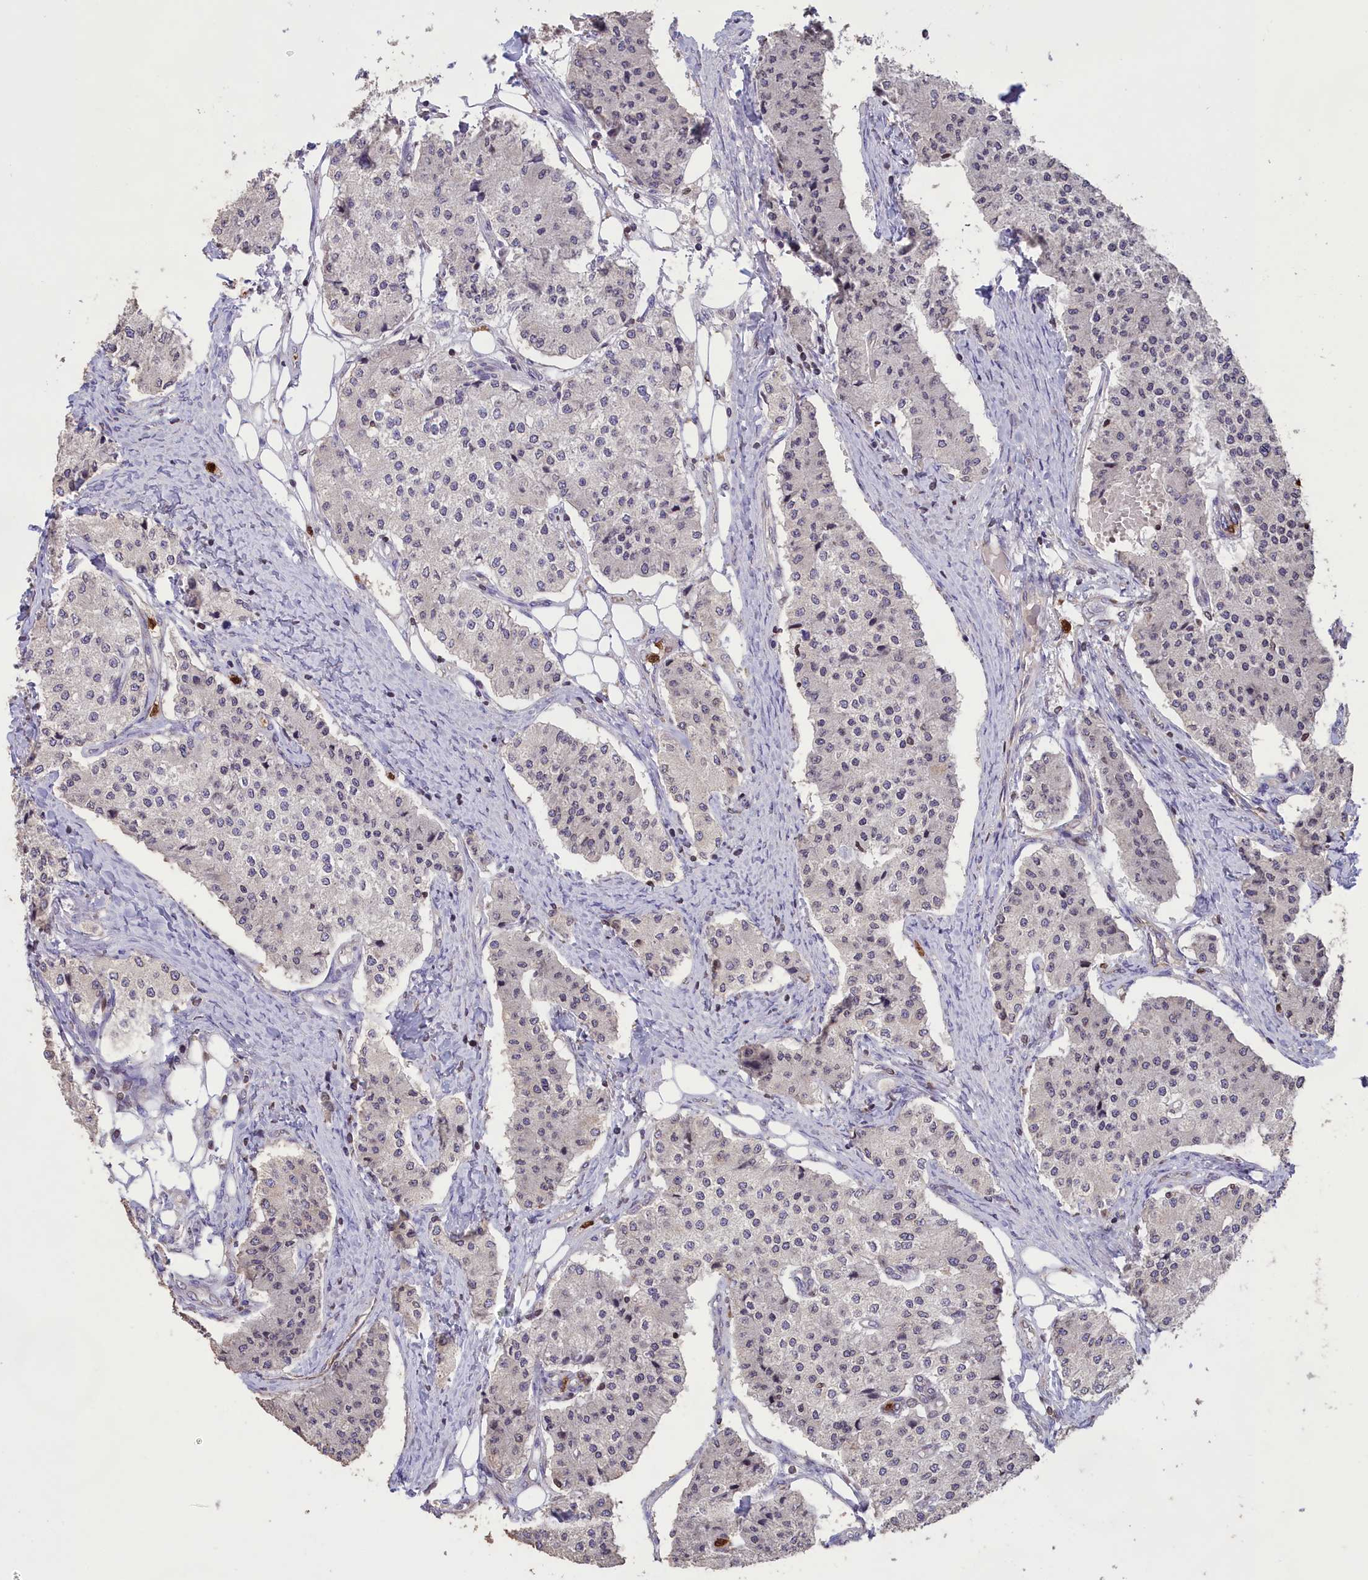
{"staining": {"intensity": "negative", "quantity": "none", "location": "none"}, "tissue": "carcinoid", "cell_type": "Tumor cells", "image_type": "cancer", "snomed": [{"axis": "morphology", "description": "Carcinoid, malignant, NOS"}, {"axis": "topography", "description": "Colon"}], "caption": "IHC micrograph of neoplastic tissue: carcinoid stained with DAB exhibits no significant protein expression in tumor cells.", "gene": "PKHD1L1", "patient": {"sex": "female", "age": 52}}